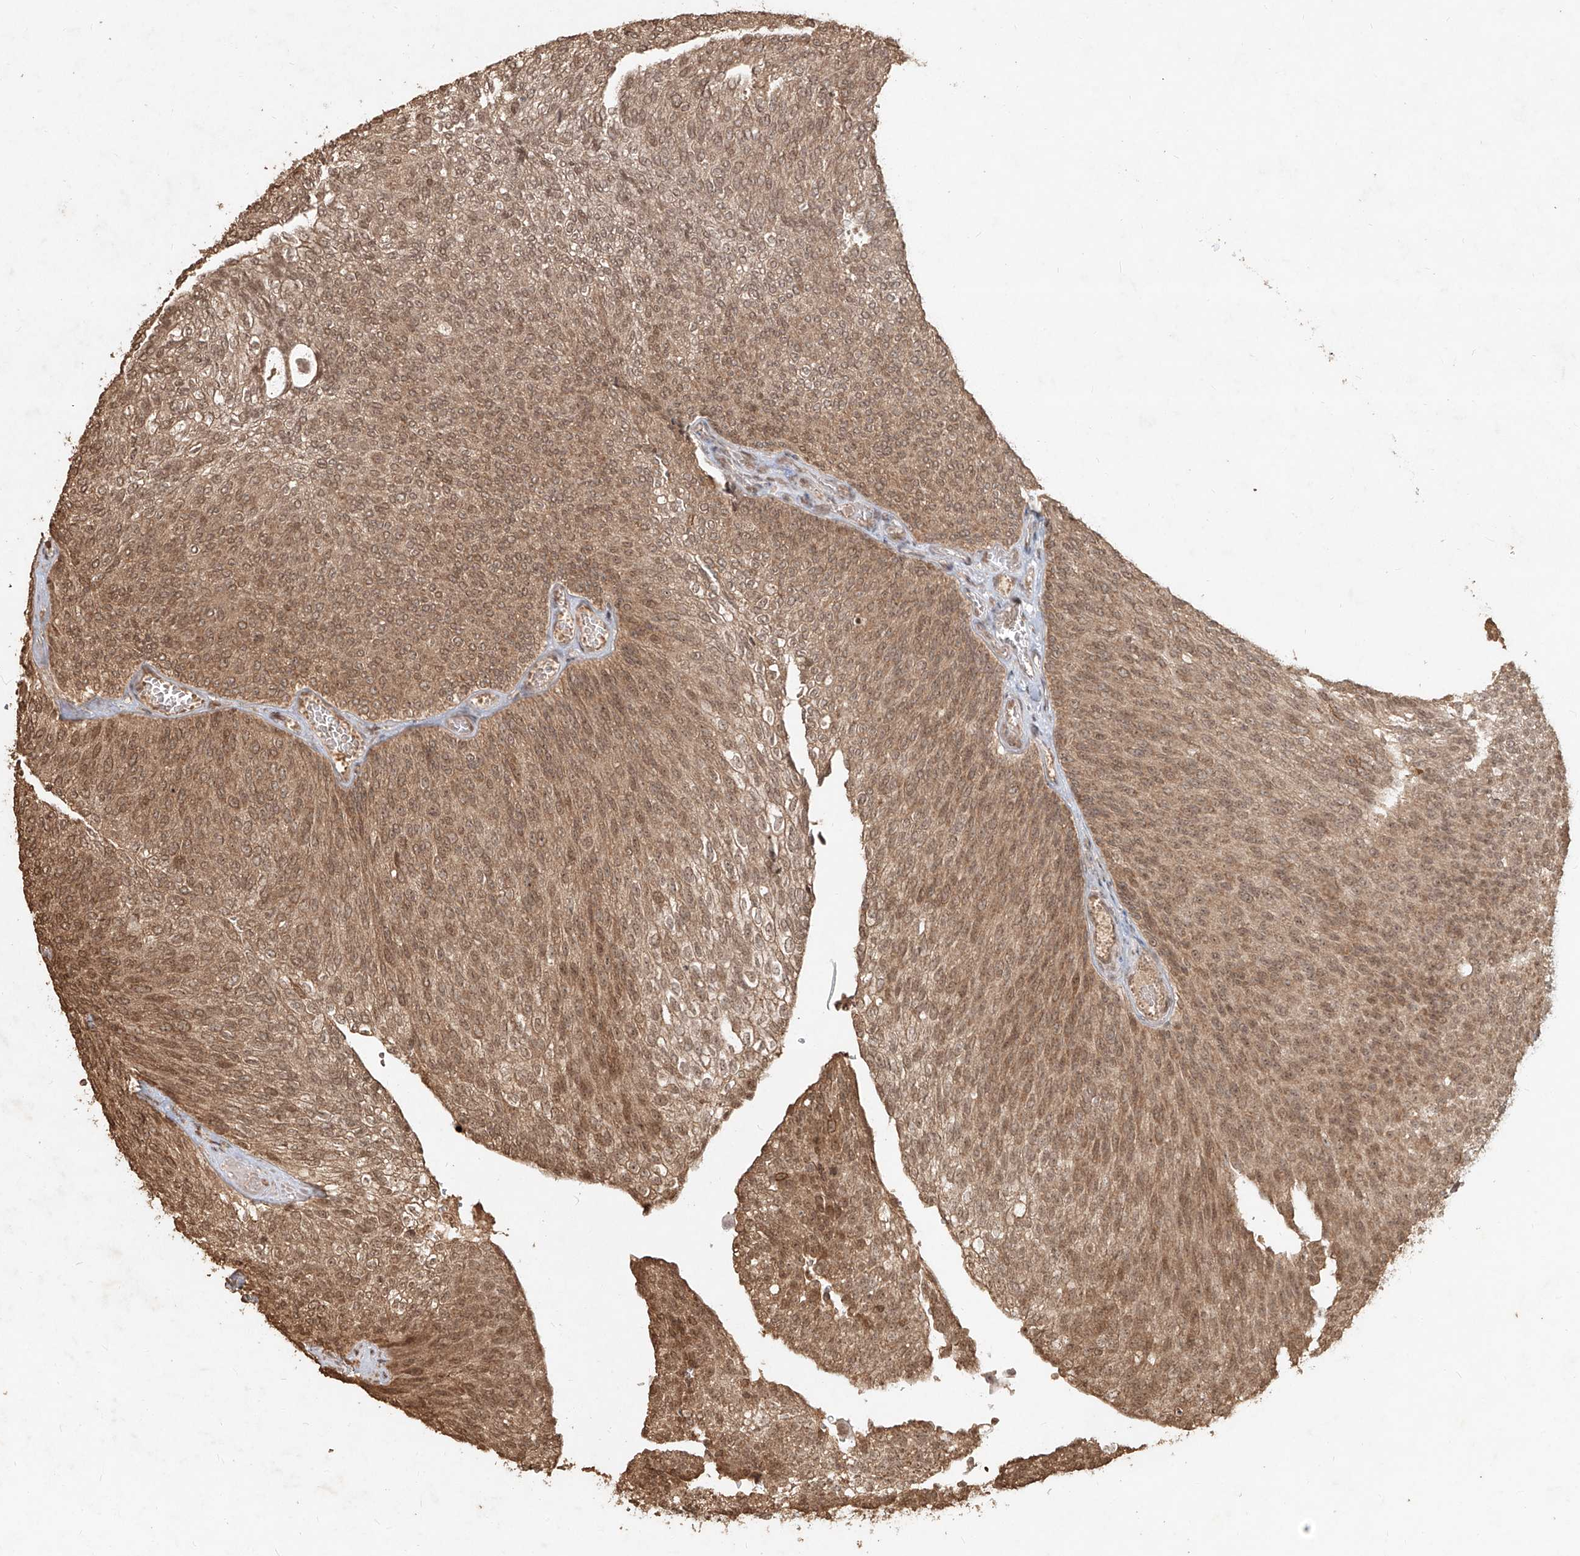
{"staining": {"intensity": "moderate", "quantity": ">75%", "location": "cytoplasmic/membranous,nuclear"}, "tissue": "urothelial cancer", "cell_type": "Tumor cells", "image_type": "cancer", "snomed": [{"axis": "morphology", "description": "Urothelial carcinoma, Low grade"}, {"axis": "topography", "description": "Urinary bladder"}], "caption": "IHC of urothelial cancer shows medium levels of moderate cytoplasmic/membranous and nuclear positivity in approximately >75% of tumor cells.", "gene": "UBE2K", "patient": {"sex": "female", "age": 79}}